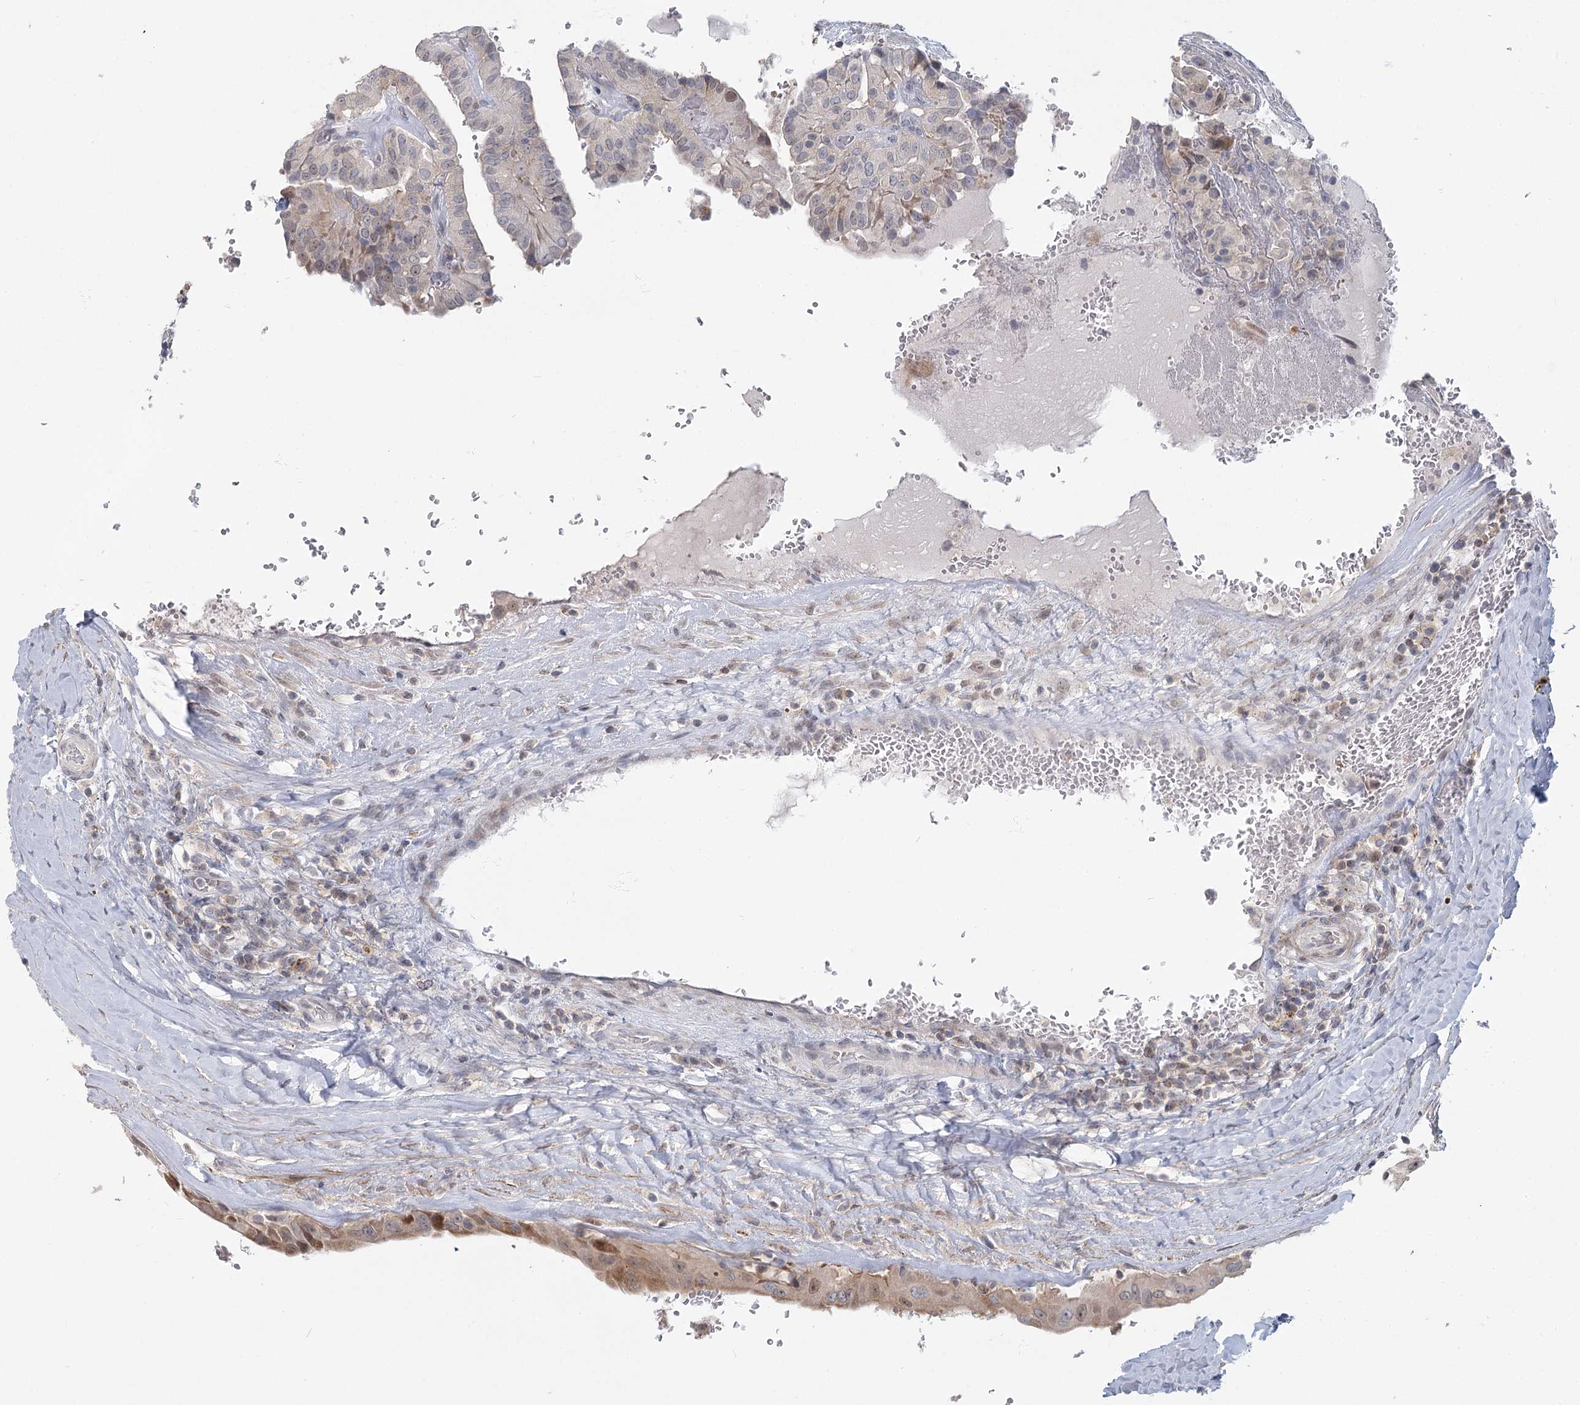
{"staining": {"intensity": "weak", "quantity": "<25%", "location": "cytoplasmic/membranous,nuclear"}, "tissue": "thyroid cancer", "cell_type": "Tumor cells", "image_type": "cancer", "snomed": [{"axis": "morphology", "description": "Papillary adenocarcinoma, NOS"}, {"axis": "topography", "description": "Thyroid gland"}], "caption": "Tumor cells show no significant staining in papillary adenocarcinoma (thyroid). Nuclei are stained in blue.", "gene": "USP11", "patient": {"sex": "male", "age": 77}}